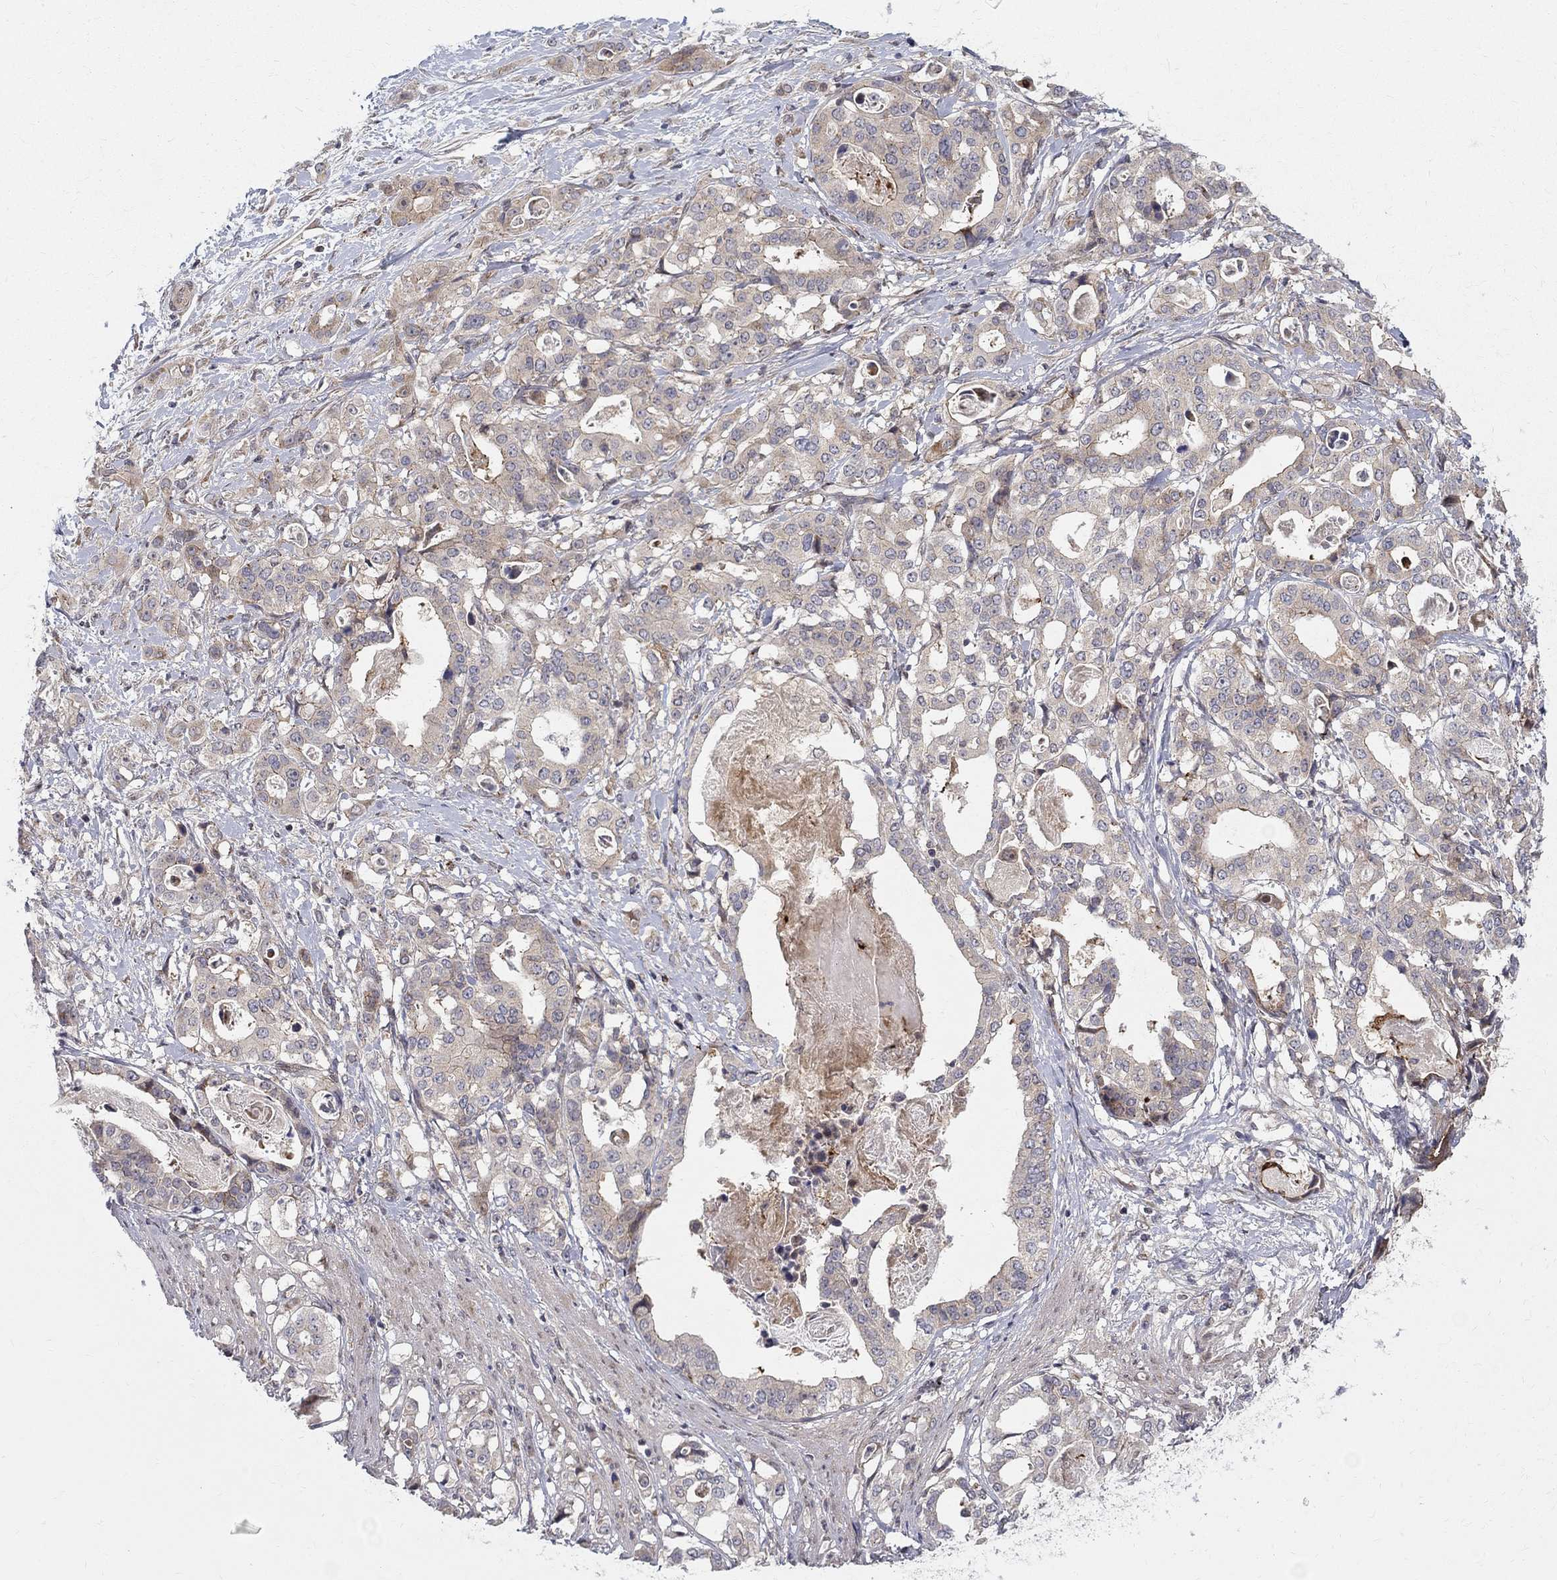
{"staining": {"intensity": "weak", "quantity": "<25%", "location": "cytoplasmic/membranous"}, "tissue": "stomach cancer", "cell_type": "Tumor cells", "image_type": "cancer", "snomed": [{"axis": "morphology", "description": "Adenocarcinoma, NOS"}, {"axis": "topography", "description": "Stomach"}], "caption": "Photomicrograph shows no protein staining in tumor cells of stomach adenocarcinoma tissue. (DAB (3,3'-diaminobenzidine) IHC with hematoxylin counter stain).", "gene": "WDR19", "patient": {"sex": "male", "age": 48}}